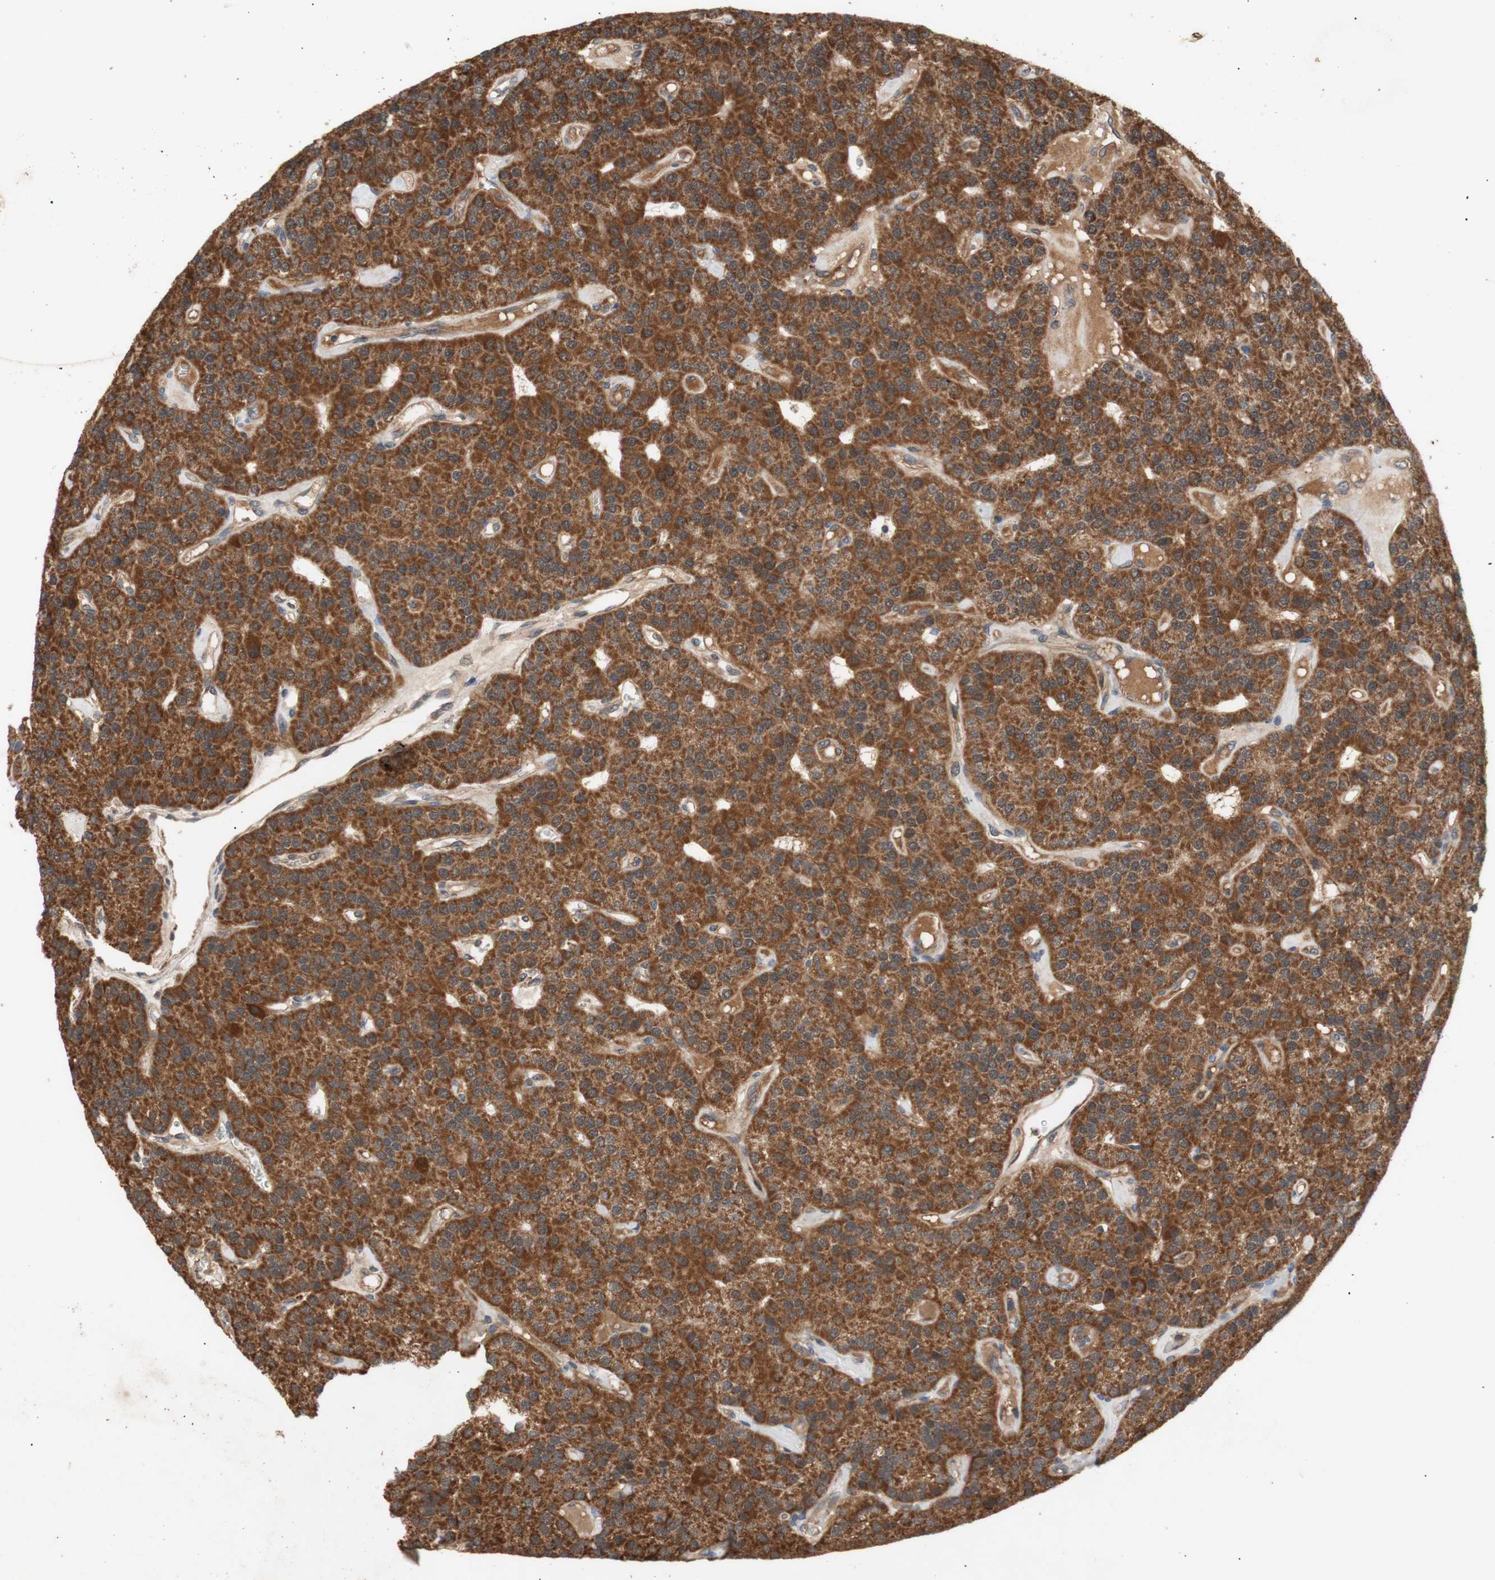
{"staining": {"intensity": "strong", "quantity": ">75%", "location": "cytoplasmic/membranous"}, "tissue": "parathyroid gland", "cell_type": "Glandular cells", "image_type": "normal", "snomed": [{"axis": "morphology", "description": "Normal tissue, NOS"}, {"axis": "morphology", "description": "Adenoma, NOS"}, {"axis": "topography", "description": "Parathyroid gland"}], "caption": "The histopathology image exhibits a brown stain indicating the presence of a protein in the cytoplasmic/membranous of glandular cells in parathyroid gland.", "gene": "PKN1", "patient": {"sex": "female", "age": 86}}